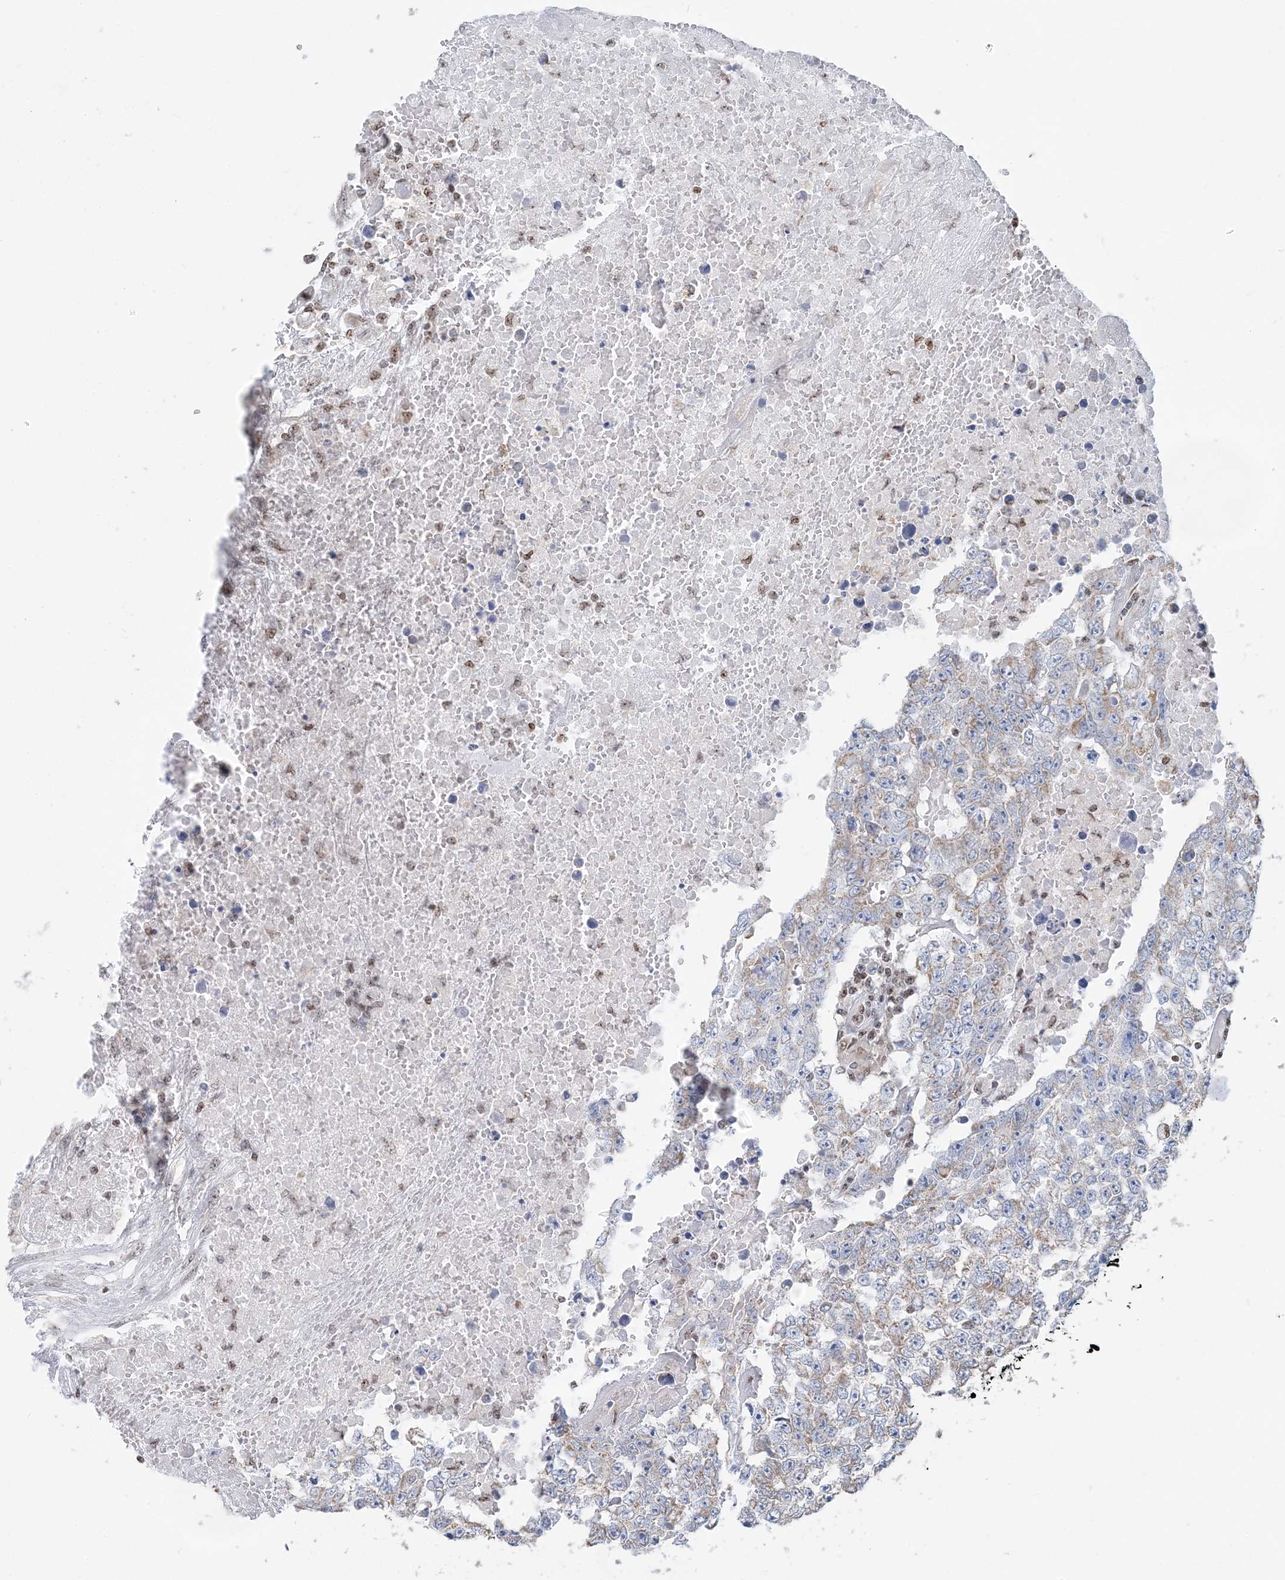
{"staining": {"intensity": "weak", "quantity": ">75%", "location": "cytoplasmic/membranous"}, "tissue": "testis cancer", "cell_type": "Tumor cells", "image_type": "cancer", "snomed": [{"axis": "morphology", "description": "Carcinoma, Embryonal, NOS"}, {"axis": "topography", "description": "Testis"}], "caption": "This micrograph reveals immunohistochemistry staining of human embryonal carcinoma (testis), with low weak cytoplasmic/membranous staining in about >75% of tumor cells.", "gene": "SUCLG1", "patient": {"sex": "male", "age": 25}}